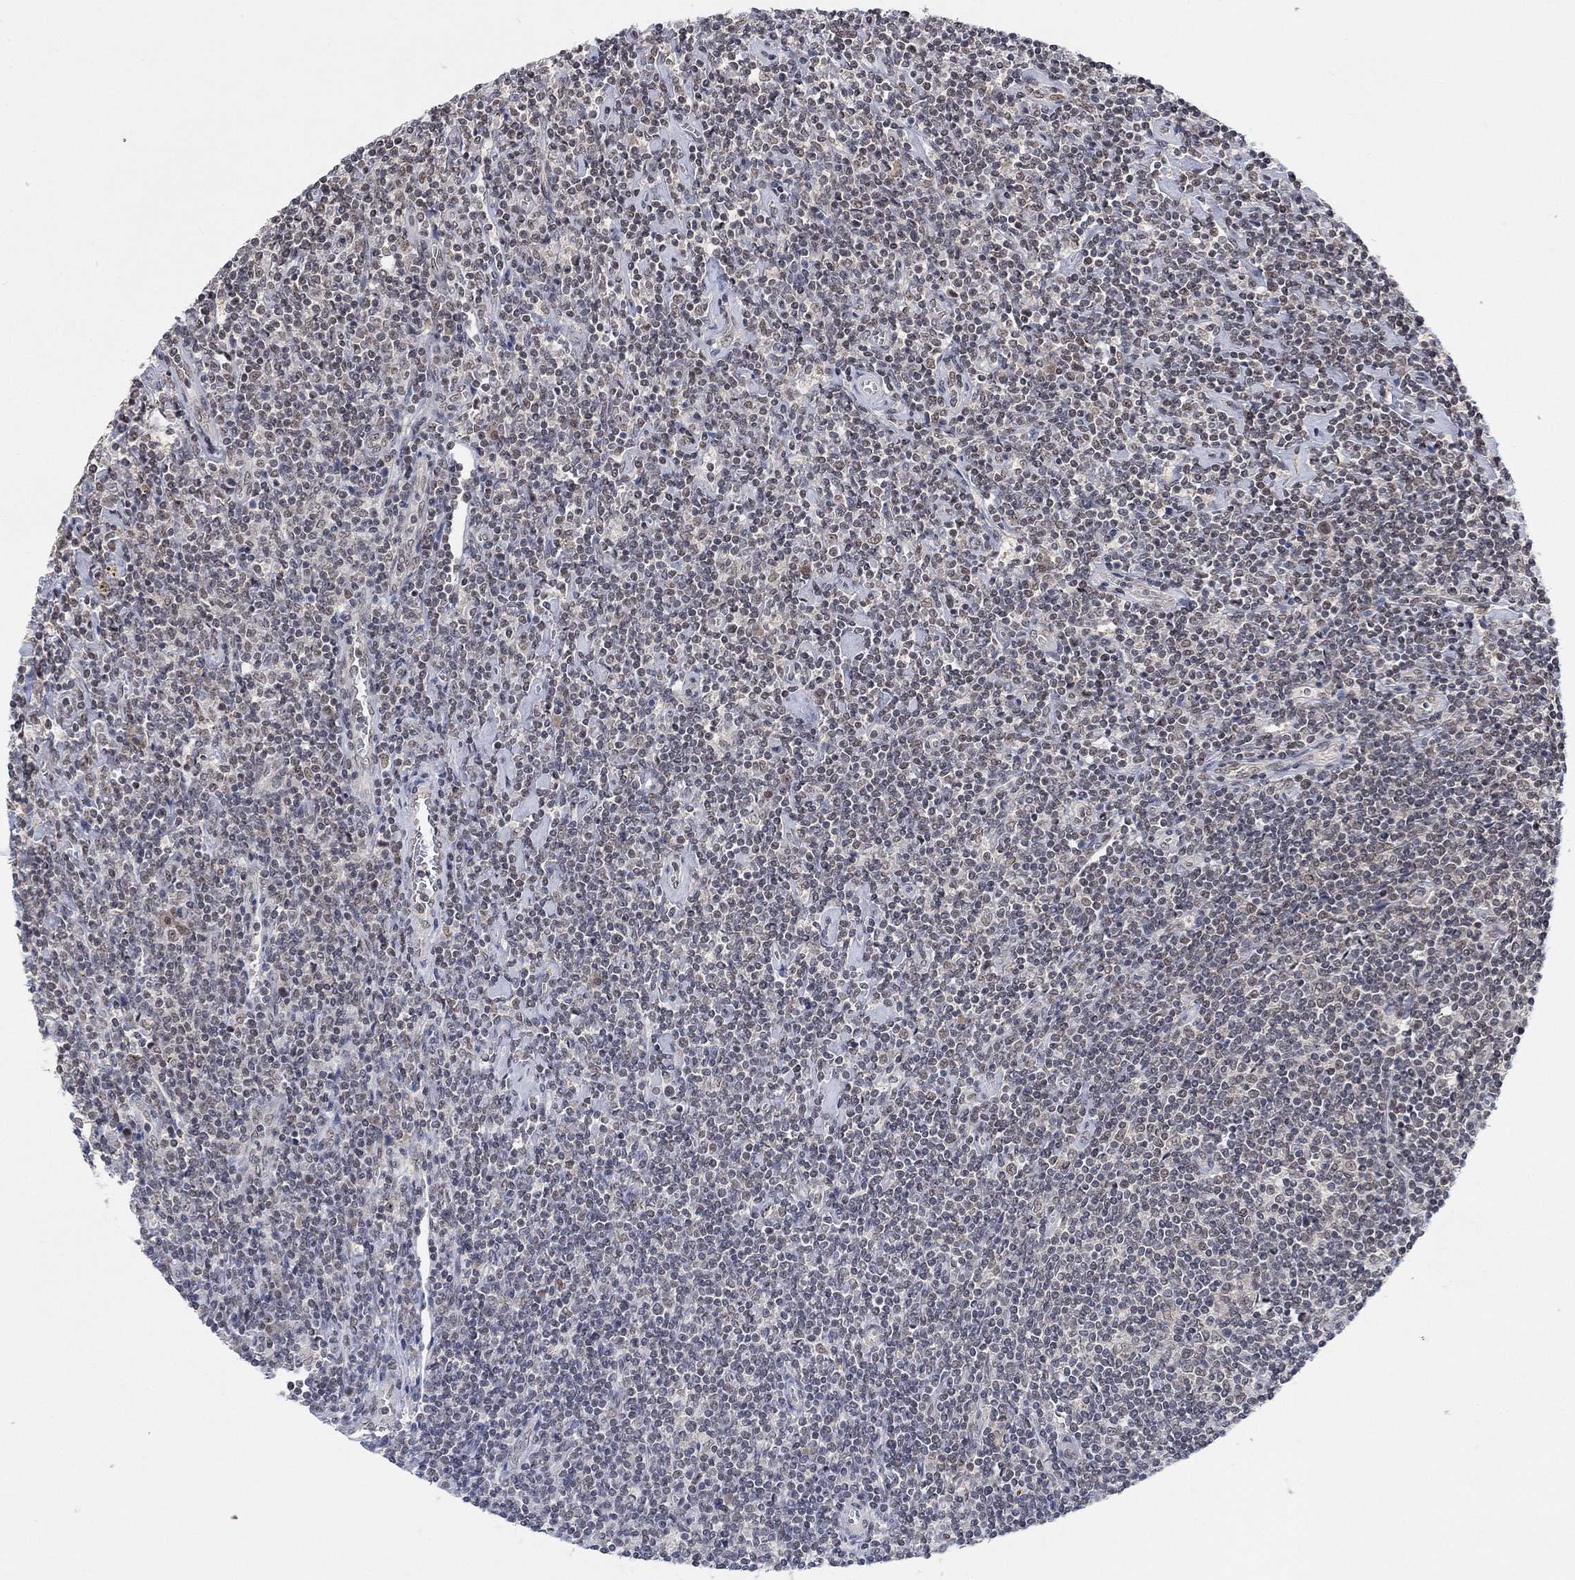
{"staining": {"intensity": "negative", "quantity": "none", "location": "none"}, "tissue": "lymphoma", "cell_type": "Tumor cells", "image_type": "cancer", "snomed": [{"axis": "morphology", "description": "Hodgkin's disease, NOS"}, {"axis": "topography", "description": "Lymph node"}], "caption": "This is a micrograph of immunohistochemistry (IHC) staining of Hodgkin's disease, which shows no staining in tumor cells. (DAB (3,3'-diaminobenzidine) immunohistochemistry with hematoxylin counter stain).", "gene": "THAP8", "patient": {"sex": "male", "age": 40}}